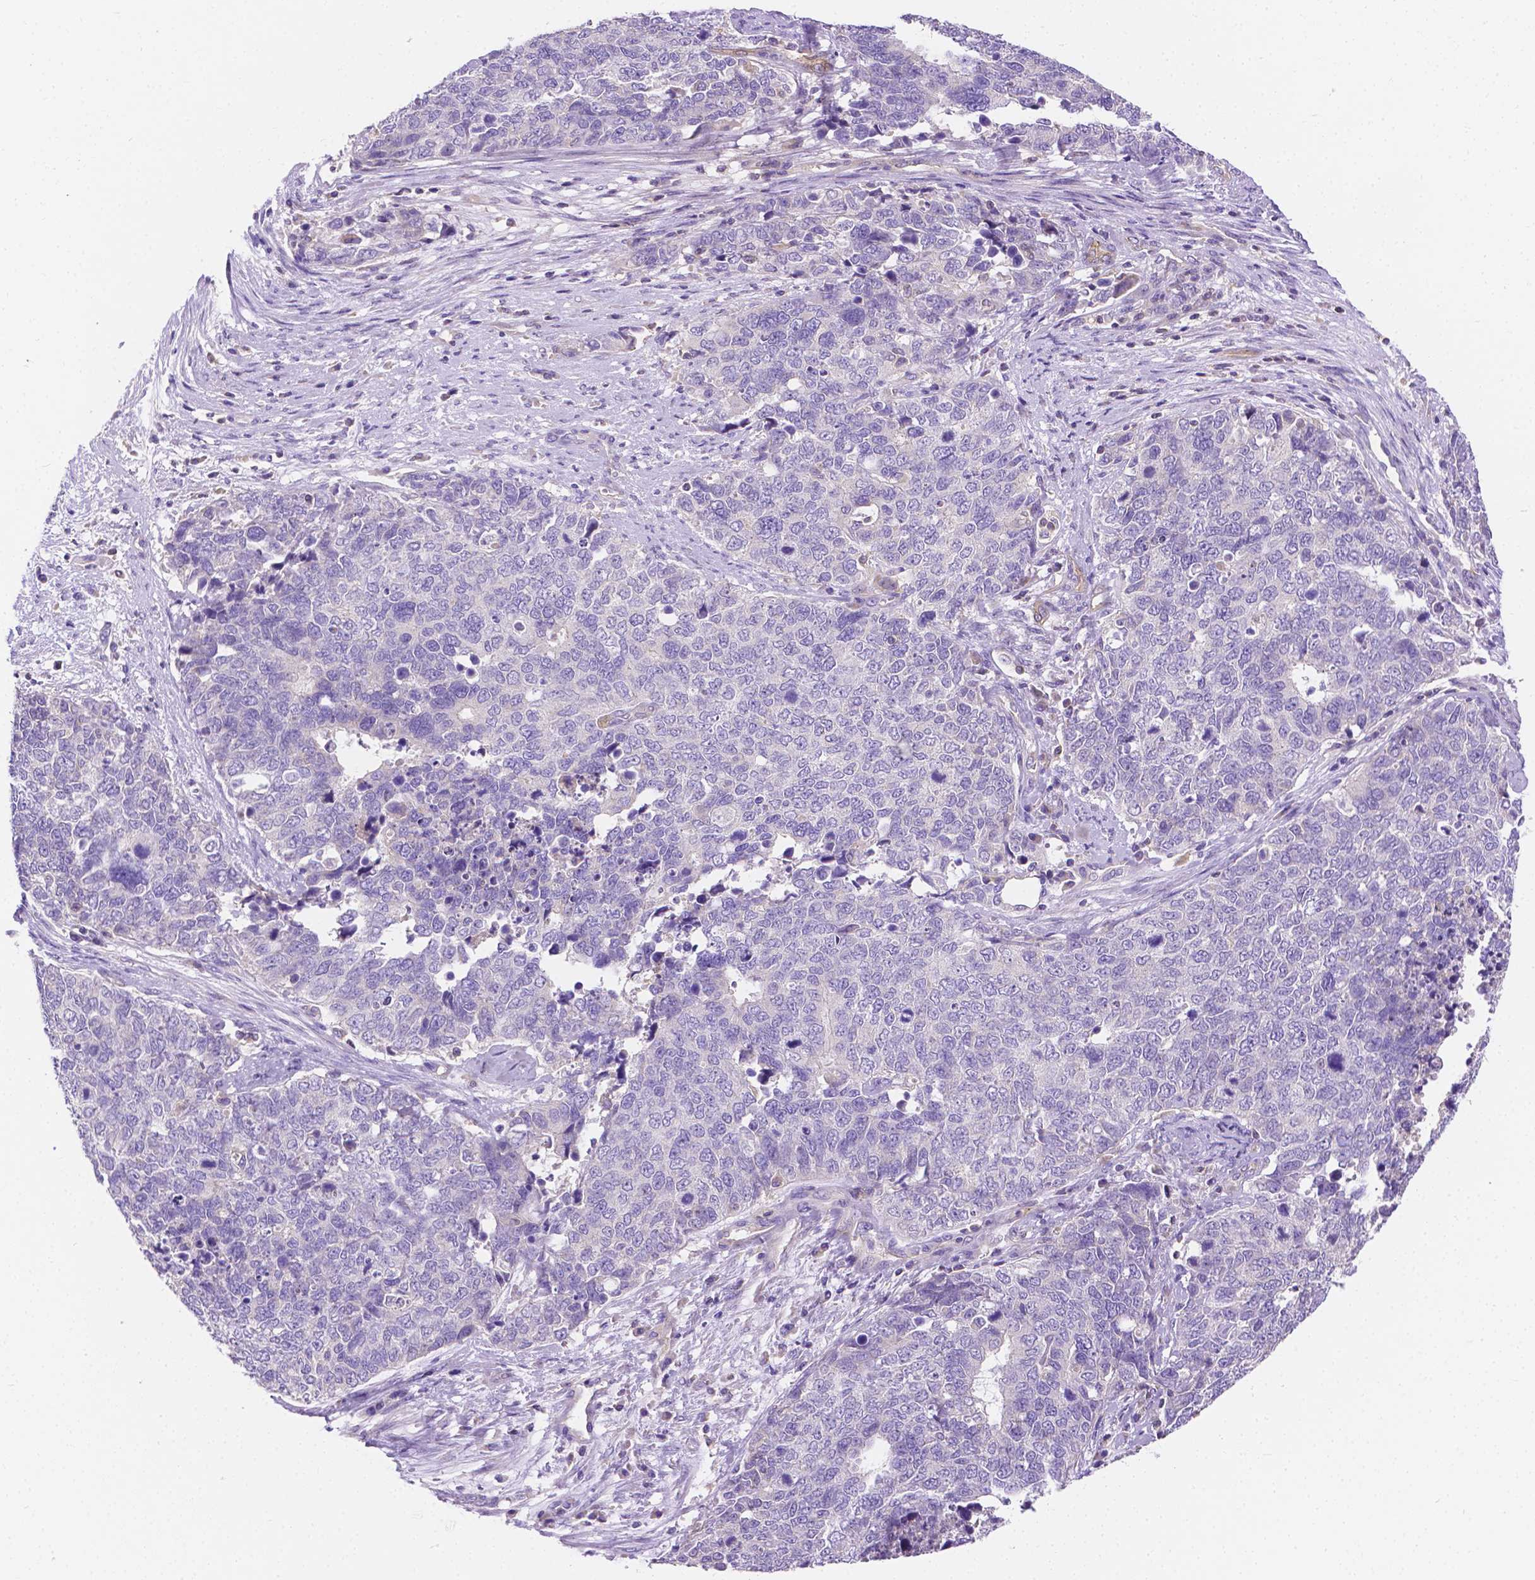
{"staining": {"intensity": "negative", "quantity": "none", "location": "none"}, "tissue": "cervical cancer", "cell_type": "Tumor cells", "image_type": "cancer", "snomed": [{"axis": "morphology", "description": "Adenocarcinoma, NOS"}, {"axis": "topography", "description": "Cervix"}], "caption": "A high-resolution histopathology image shows IHC staining of cervical cancer, which displays no significant positivity in tumor cells.", "gene": "RAB20", "patient": {"sex": "female", "age": 63}}